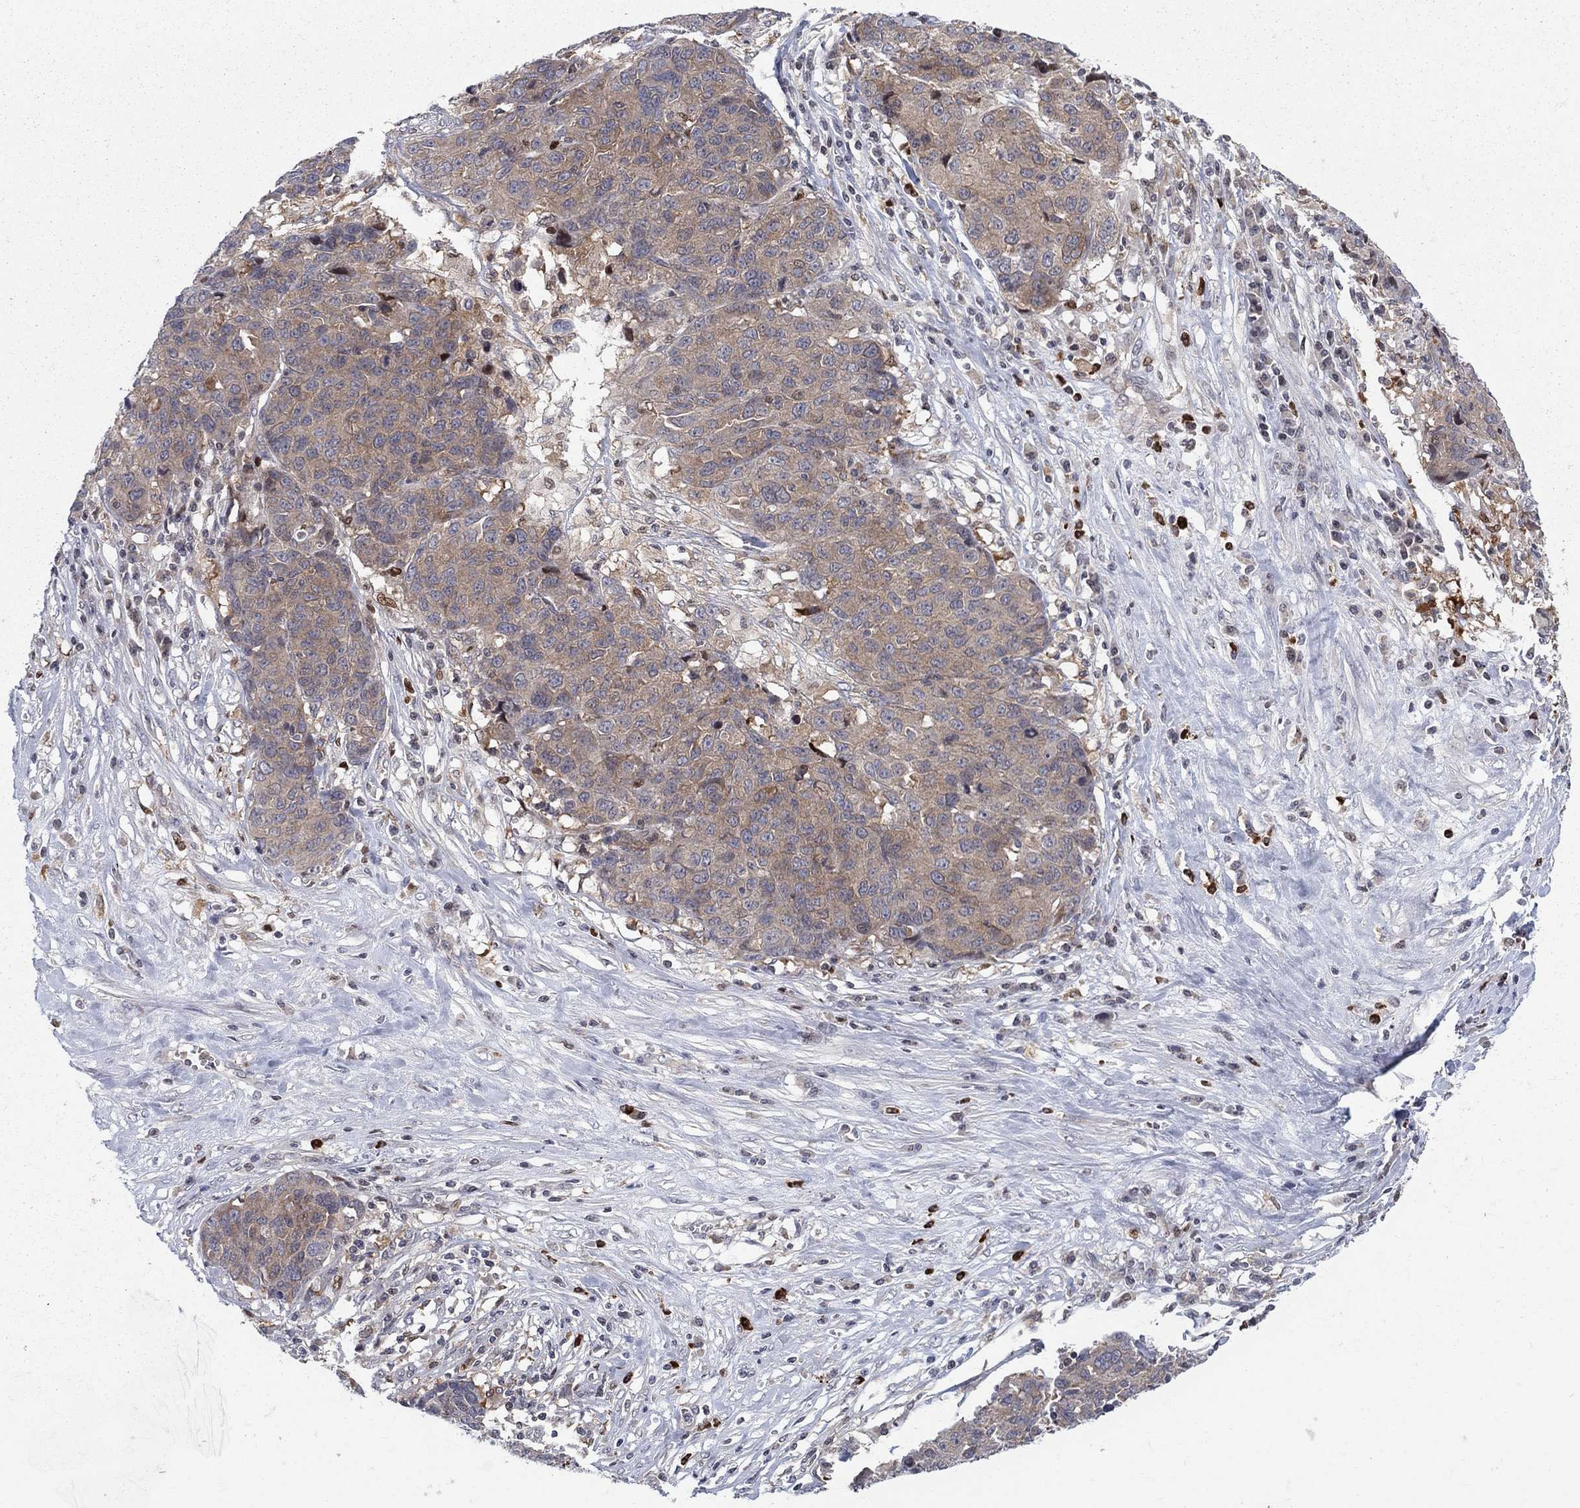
{"staining": {"intensity": "weak", "quantity": "25%-75%", "location": "cytoplasmic/membranous"}, "tissue": "ovarian cancer", "cell_type": "Tumor cells", "image_type": "cancer", "snomed": [{"axis": "morphology", "description": "Cystadenocarcinoma, serous, NOS"}, {"axis": "topography", "description": "Ovary"}], "caption": "Ovarian cancer (serous cystadenocarcinoma) was stained to show a protein in brown. There is low levels of weak cytoplasmic/membranous positivity in about 25%-75% of tumor cells. Immunohistochemistry stains the protein in brown and the nuclei are stained blue.", "gene": "ZNHIT3", "patient": {"sex": "female", "age": 87}}